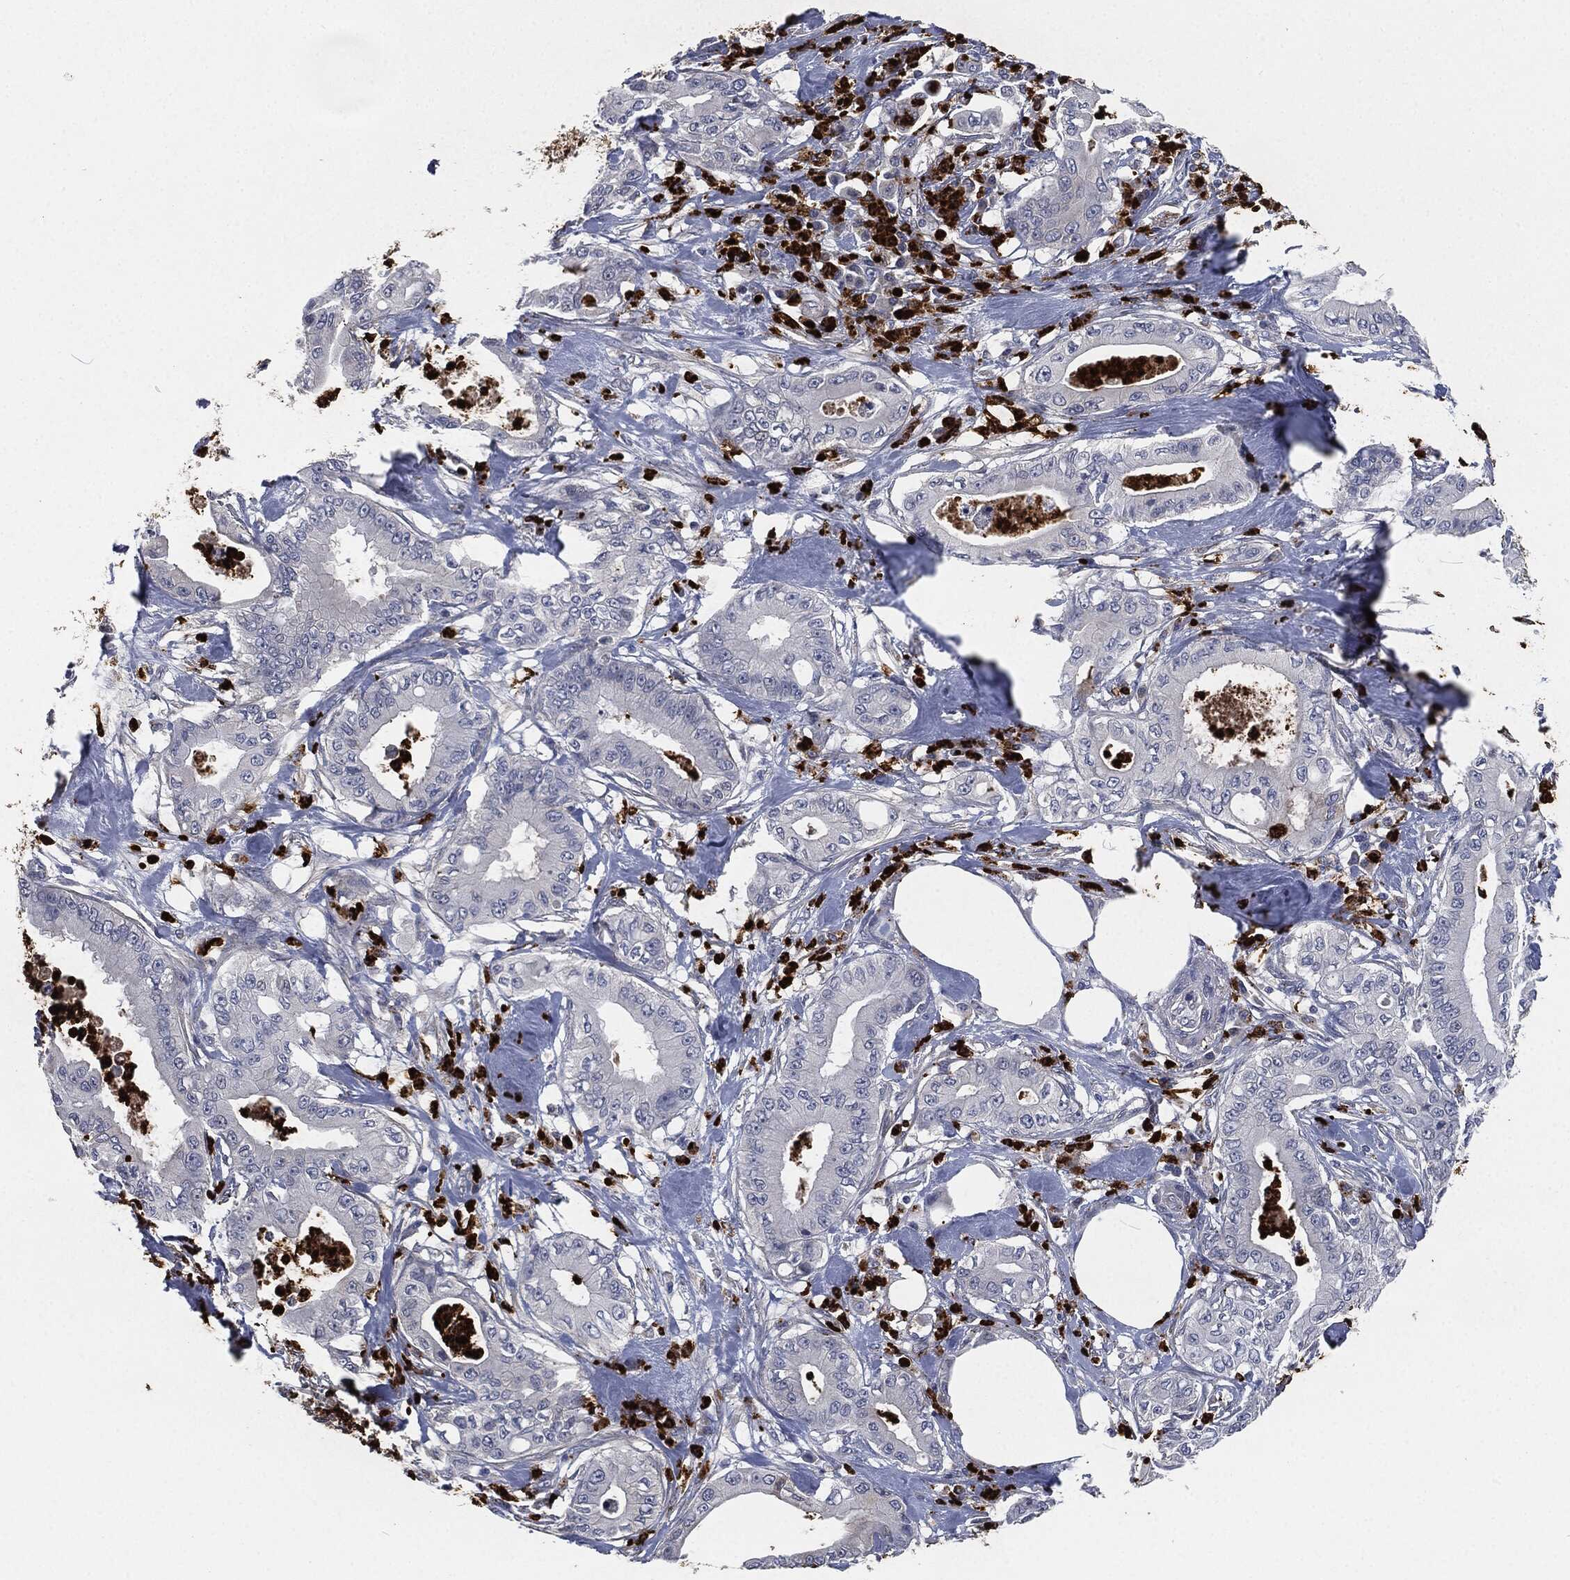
{"staining": {"intensity": "negative", "quantity": "none", "location": "none"}, "tissue": "pancreatic cancer", "cell_type": "Tumor cells", "image_type": "cancer", "snomed": [{"axis": "morphology", "description": "Adenocarcinoma, NOS"}, {"axis": "topography", "description": "Pancreas"}], "caption": "A photomicrograph of human adenocarcinoma (pancreatic) is negative for staining in tumor cells.", "gene": "MPO", "patient": {"sex": "male", "age": 71}}